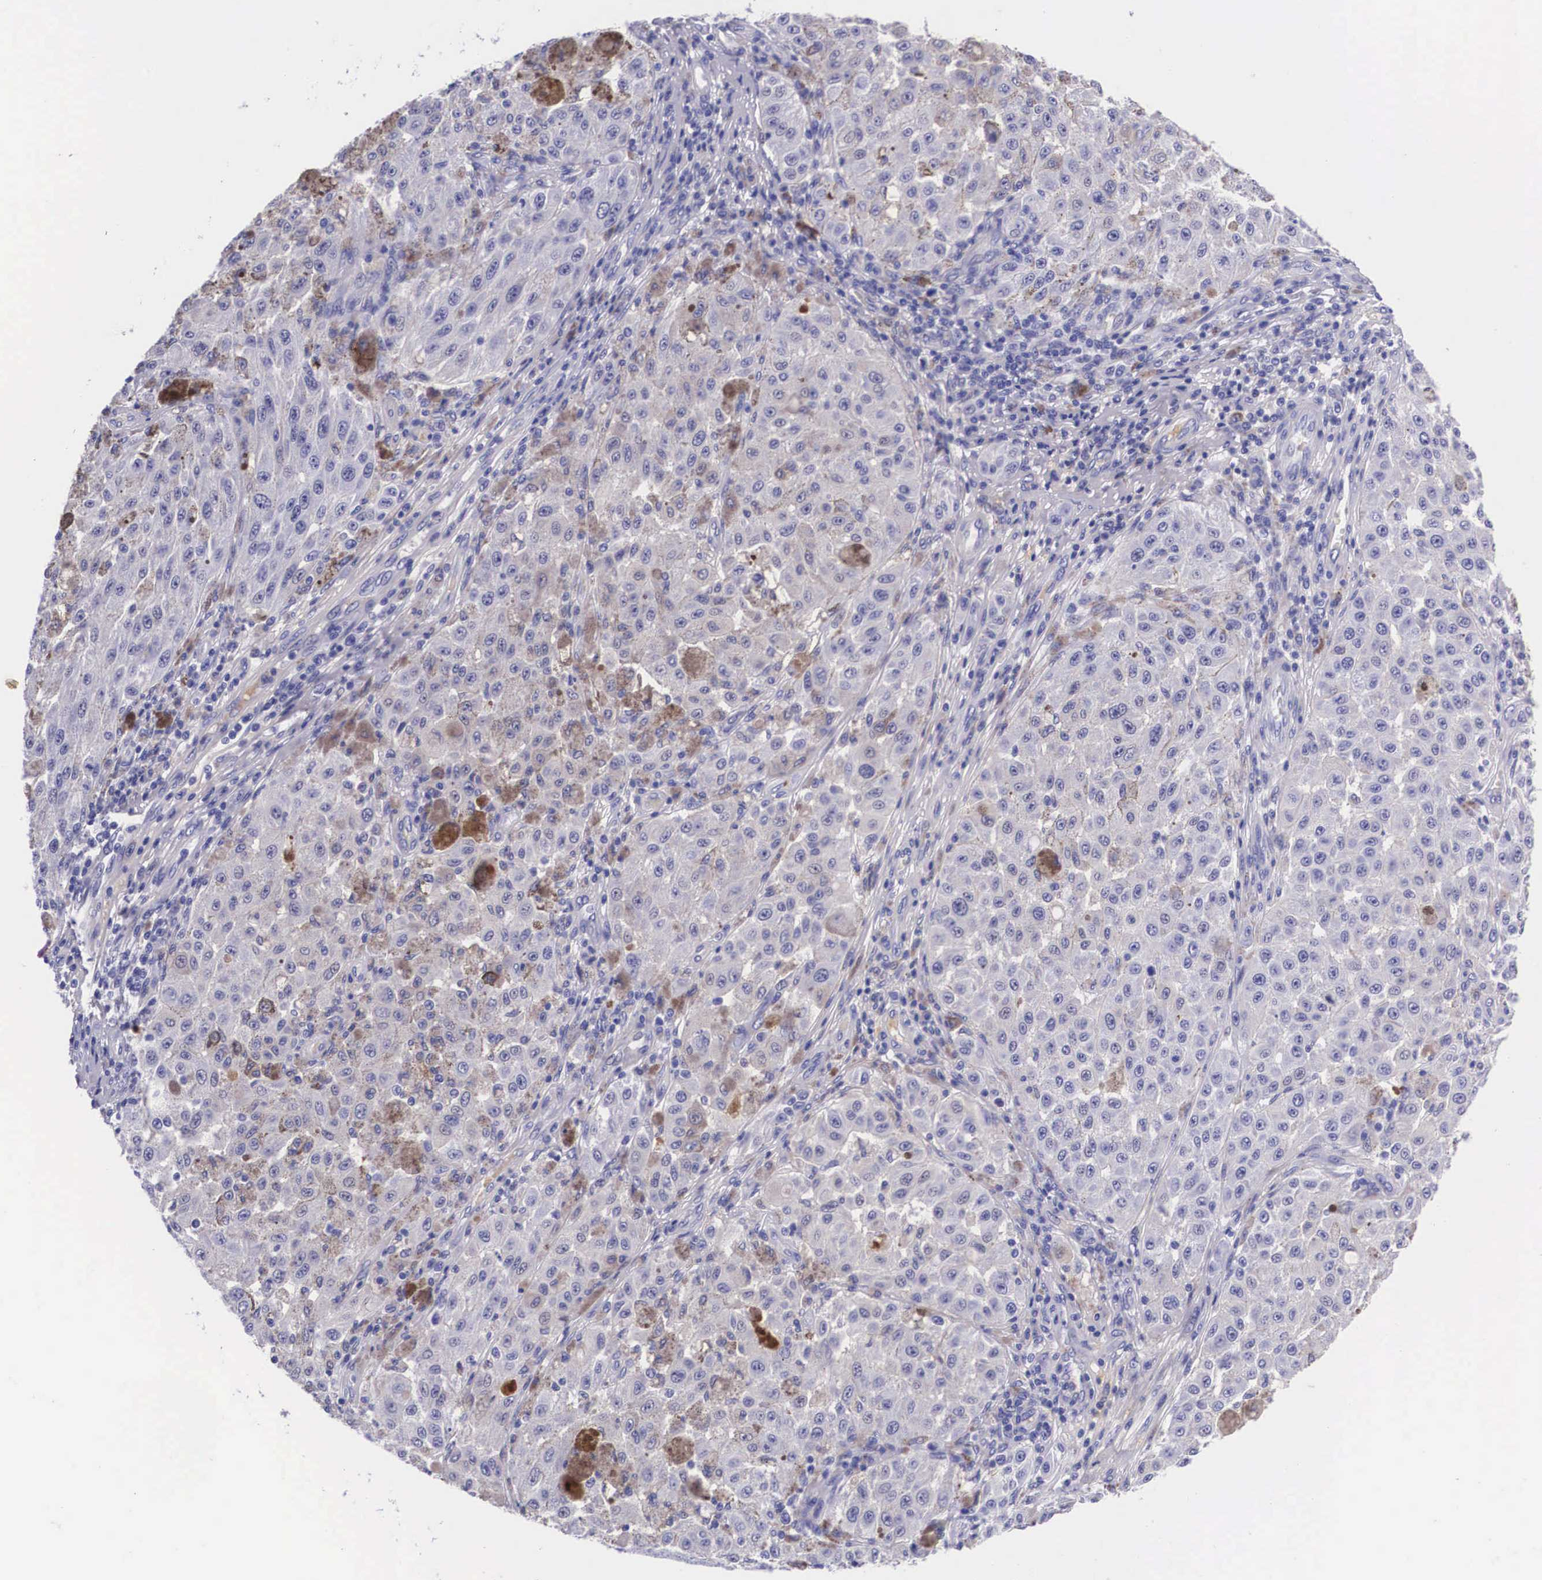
{"staining": {"intensity": "negative", "quantity": "none", "location": "none"}, "tissue": "melanoma", "cell_type": "Tumor cells", "image_type": "cancer", "snomed": [{"axis": "morphology", "description": "Malignant melanoma, NOS"}, {"axis": "topography", "description": "Skin"}], "caption": "A photomicrograph of human malignant melanoma is negative for staining in tumor cells.", "gene": "PLG", "patient": {"sex": "female", "age": 64}}